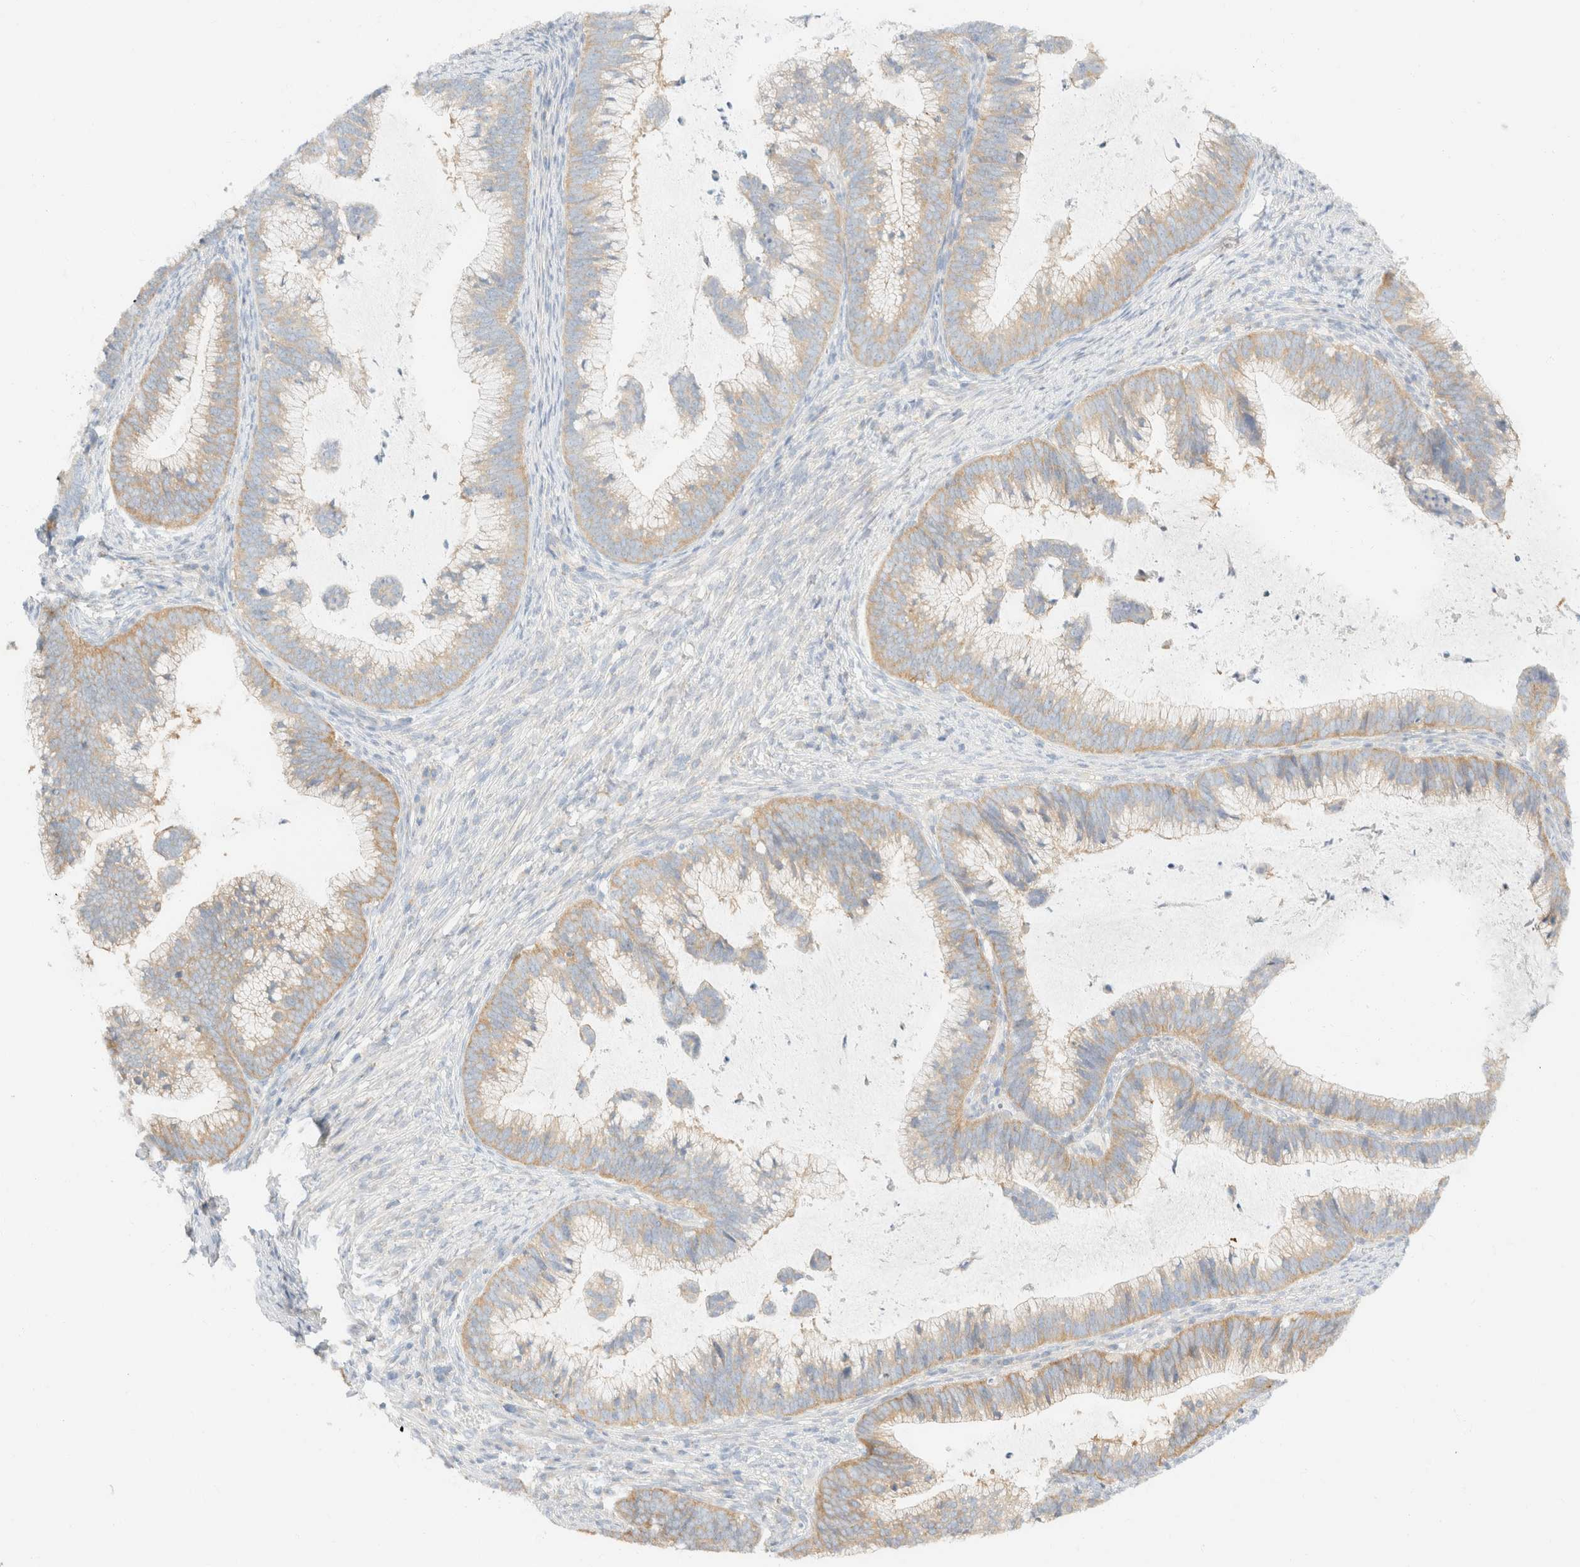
{"staining": {"intensity": "weak", "quantity": "<25%", "location": "cytoplasmic/membranous"}, "tissue": "cervical cancer", "cell_type": "Tumor cells", "image_type": "cancer", "snomed": [{"axis": "morphology", "description": "Adenocarcinoma, NOS"}, {"axis": "topography", "description": "Cervix"}], "caption": "IHC of human cervical cancer (adenocarcinoma) exhibits no positivity in tumor cells. (DAB (3,3'-diaminobenzidine) IHC, high magnification).", "gene": "SH3GLB2", "patient": {"sex": "female", "age": 36}}